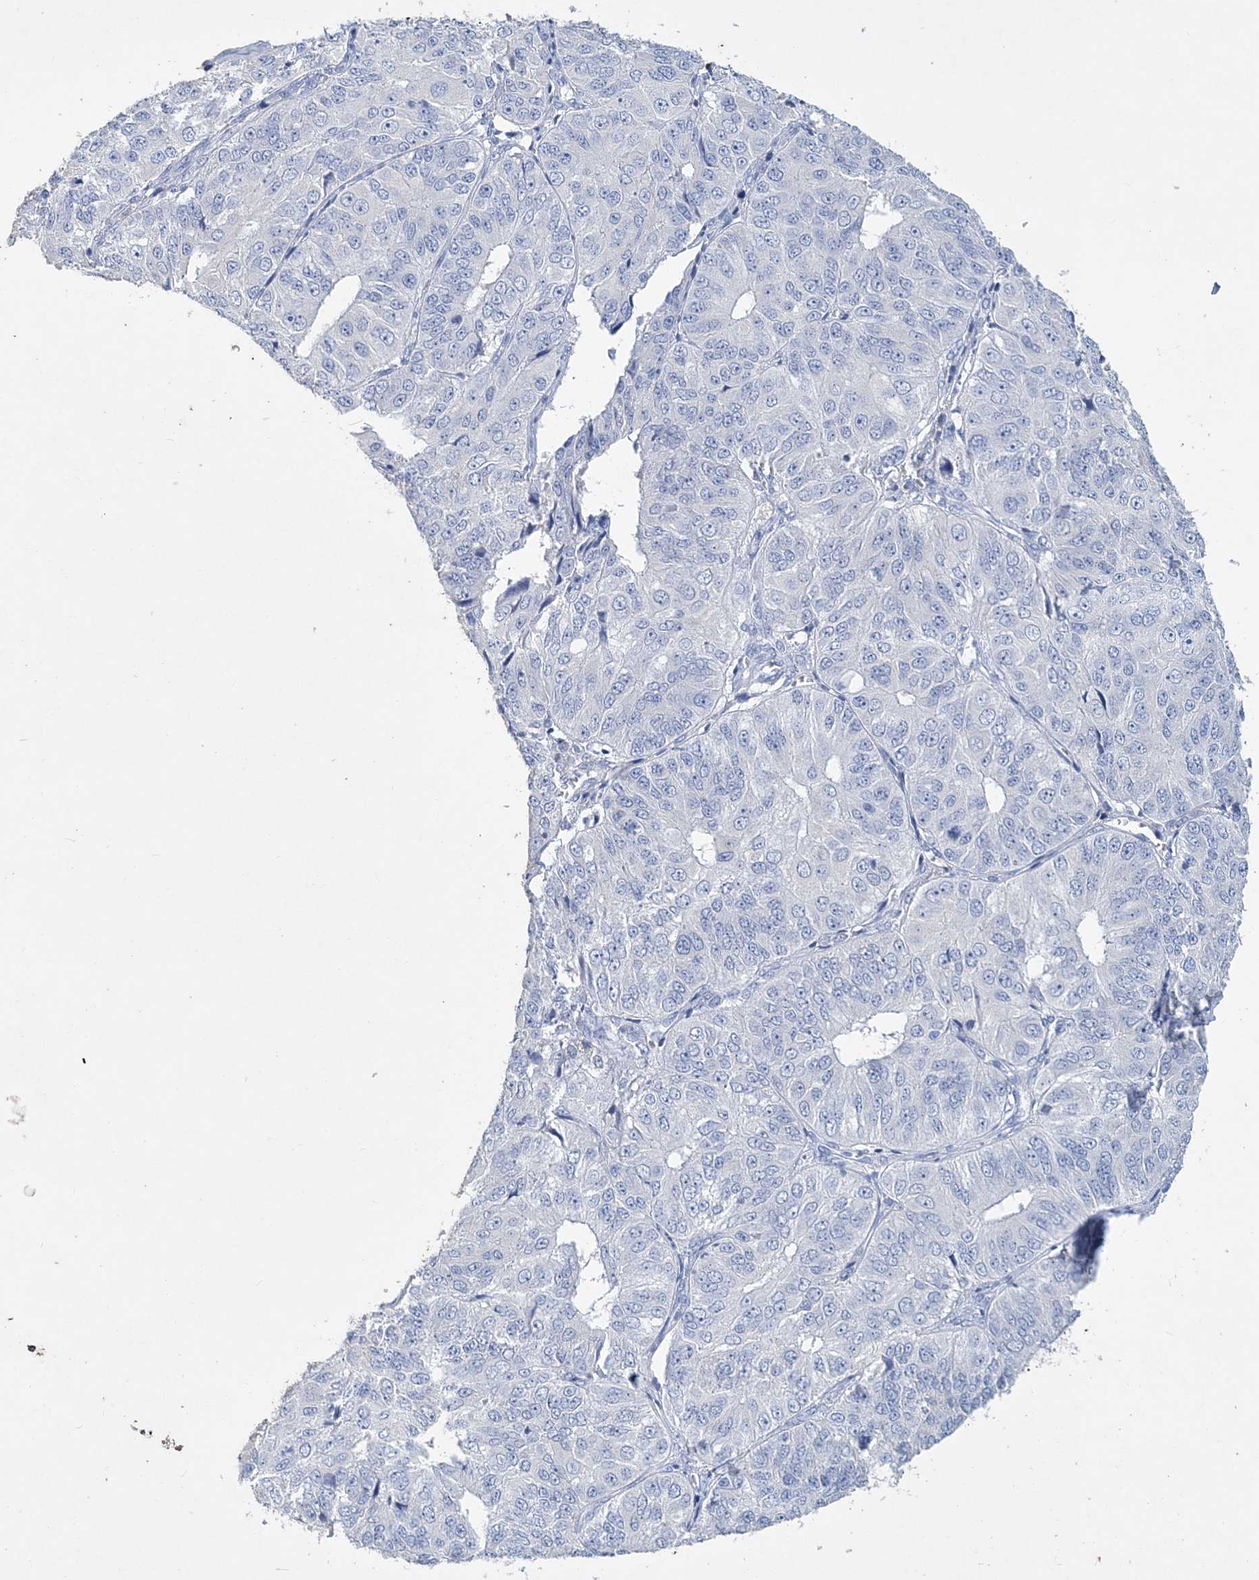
{"staining": {"intensity": "negative", "quantity": "none", "location": "none"}, "tissue": "ovarian cancer", "cell_type": "Tumor cells", "image_type": "cancer", "snomed": [{"axis": "morphology", "description": "Carcinoma, endometroid"}, {"axis": "topography", "description": "Ovary"}], "caption": "Immunohistochemical staining of human ovarian cancer (endometroid carcinoma) exhibits no significant positivity in tumor cells. (DAB (3,3'-diaminobenzidine) IHC, high magnification).", "gene": "COPS8", "patient": {"sex": "female", "age": 51}}